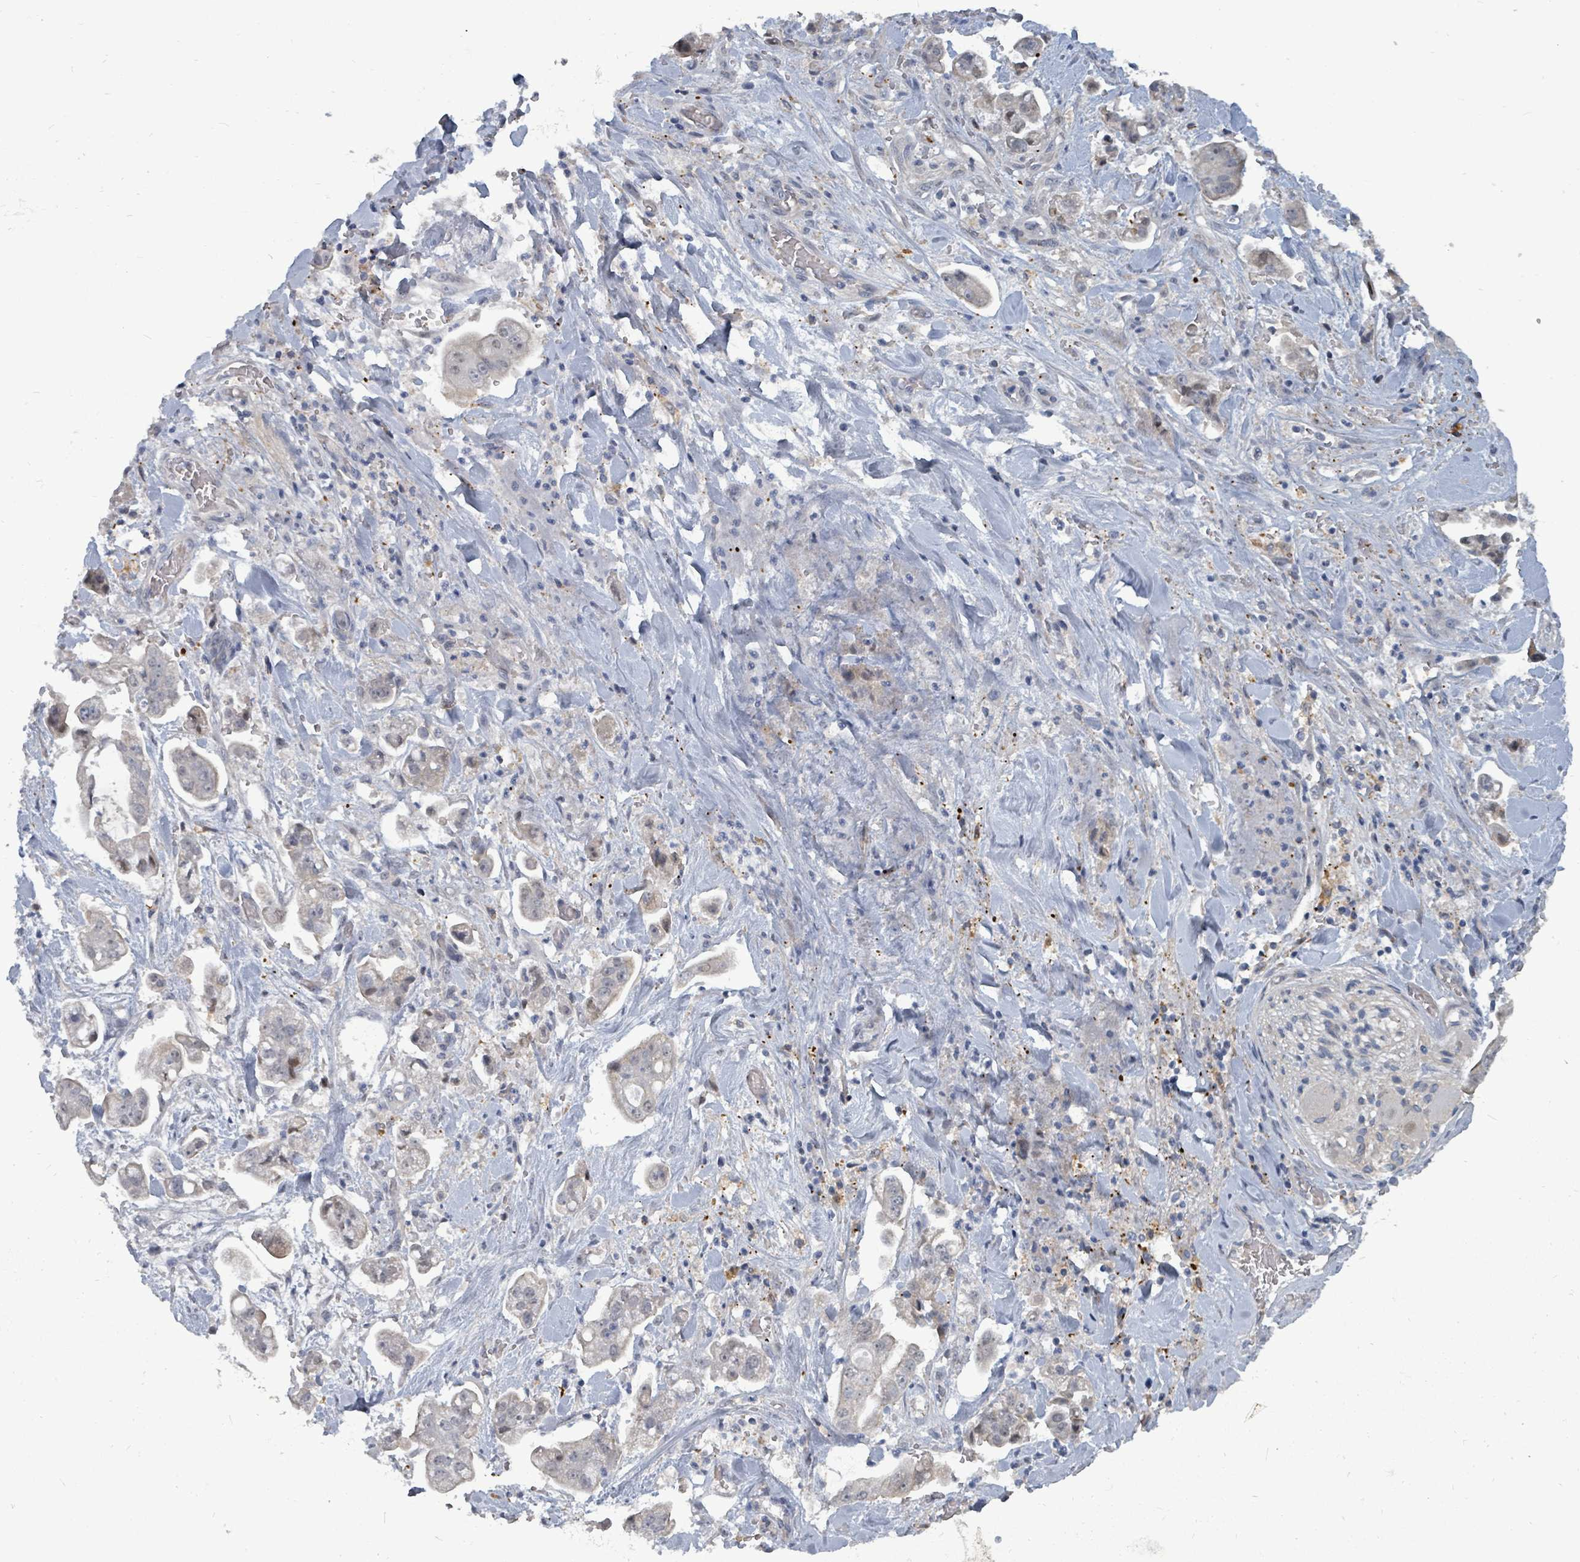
{"staining": {"intensity": "negative", "quantity": "none", "location": "none"}, "tissue": "stomach cancer", "cell_type": "Tumor cells", "image_type": "cancer", "snomed": [{"axis": "morphology", "description": "Adenocarcinoma, NOS"}, {"axis": "topography", "description": "Stomach"}], "caption": "Tumor cells show no significant expression in adenocarcinoma (stomach). Brightfield microscopy of immunohistochemistry stained with DAB (3,3'-diaminobenzidine) (brown) and hematoxylin (blue), captured at high magnification.", "gene": "TRDMT1", "patient": {"sex": "male", "age": 62}}